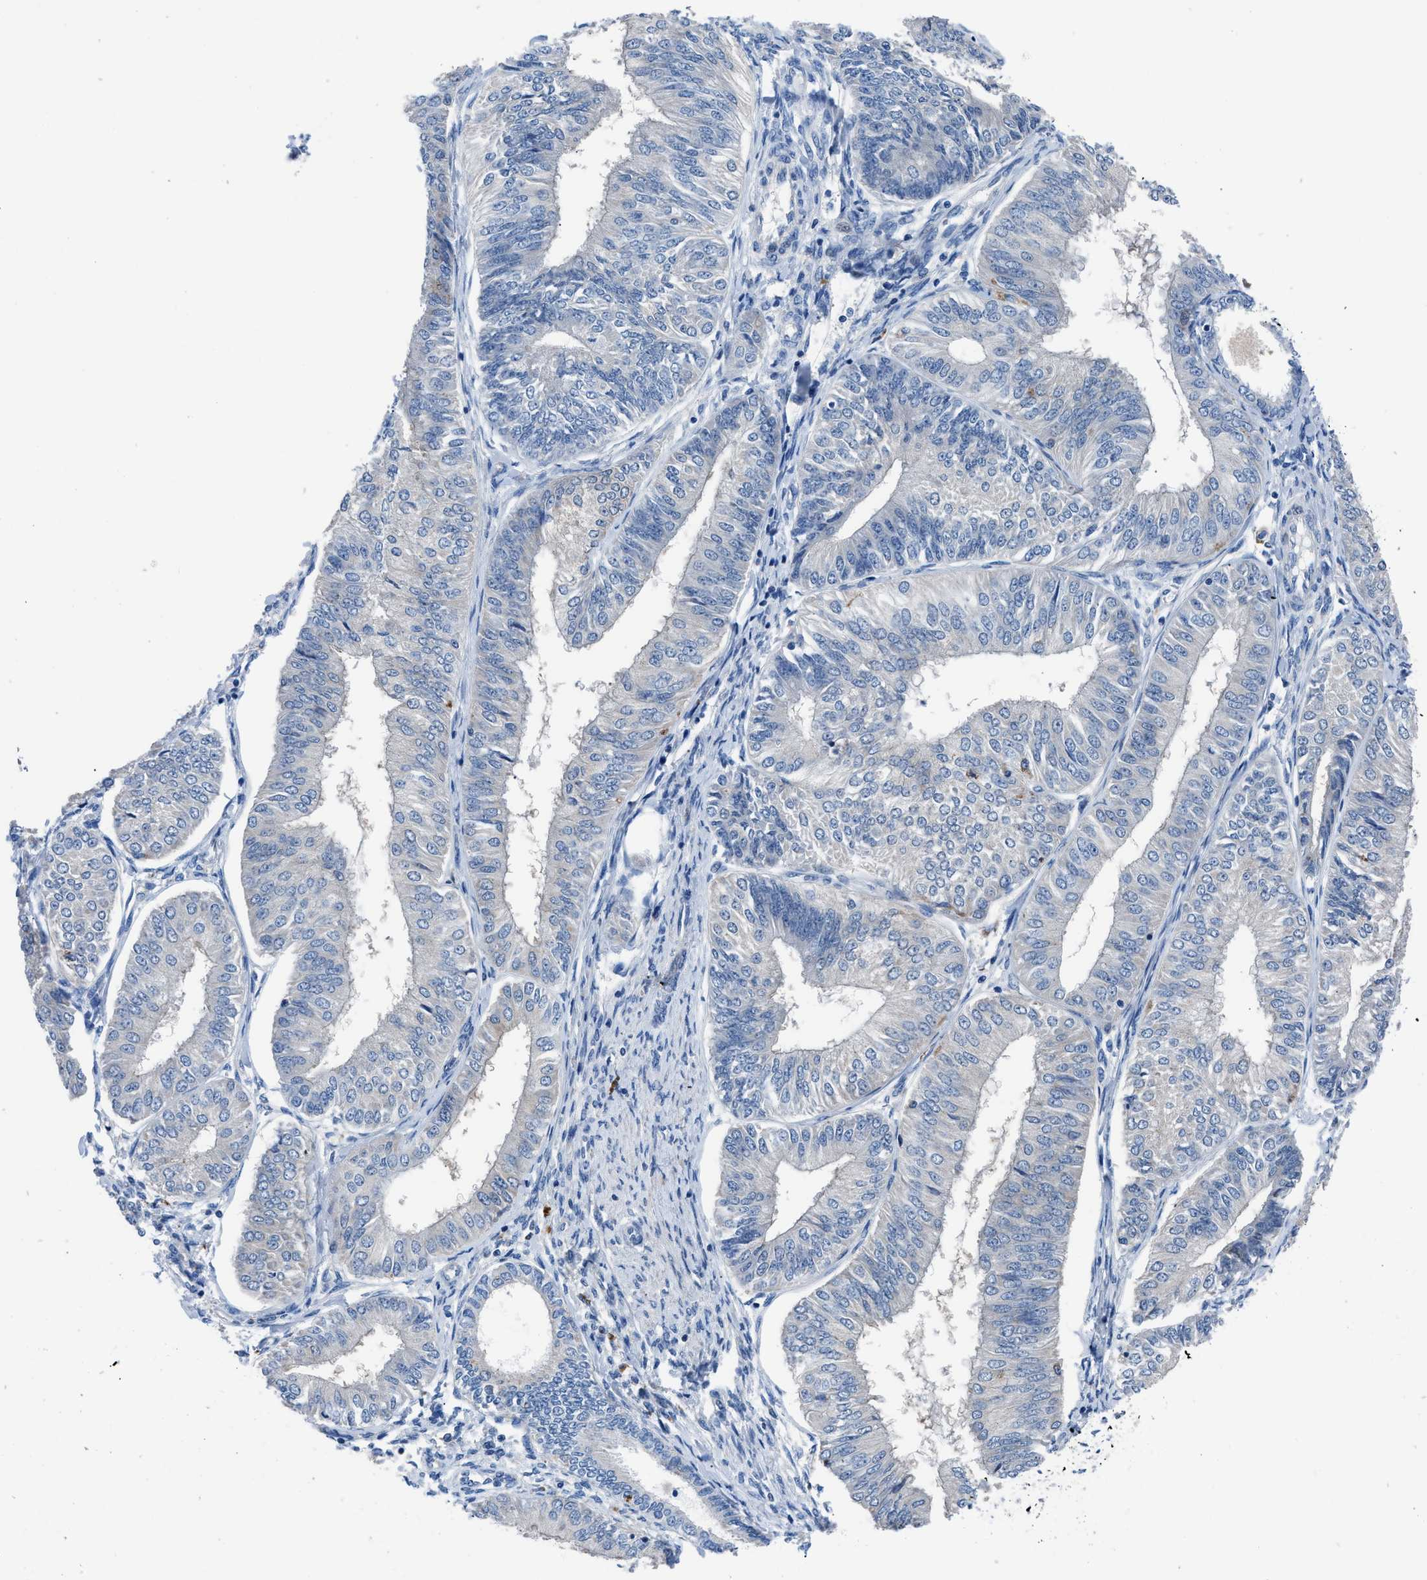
{"staining": {"intensity": "negative", "quantity": "none", "location": "none"}, "tissue": "endometrial cancer", "cell_type": "Tumor cells", "image_type": "cancer", "snomed": [{"axis": "morphology", "description": "Adenocarcinoma, NOS"}, {"axis": "topography", "description": "Endometrium"}], "caption": "Tumor cells show no significant protein positivity in endometrial cancer.", "gene": "UAP1", "patient": {"sex": "female", "age": 58}}